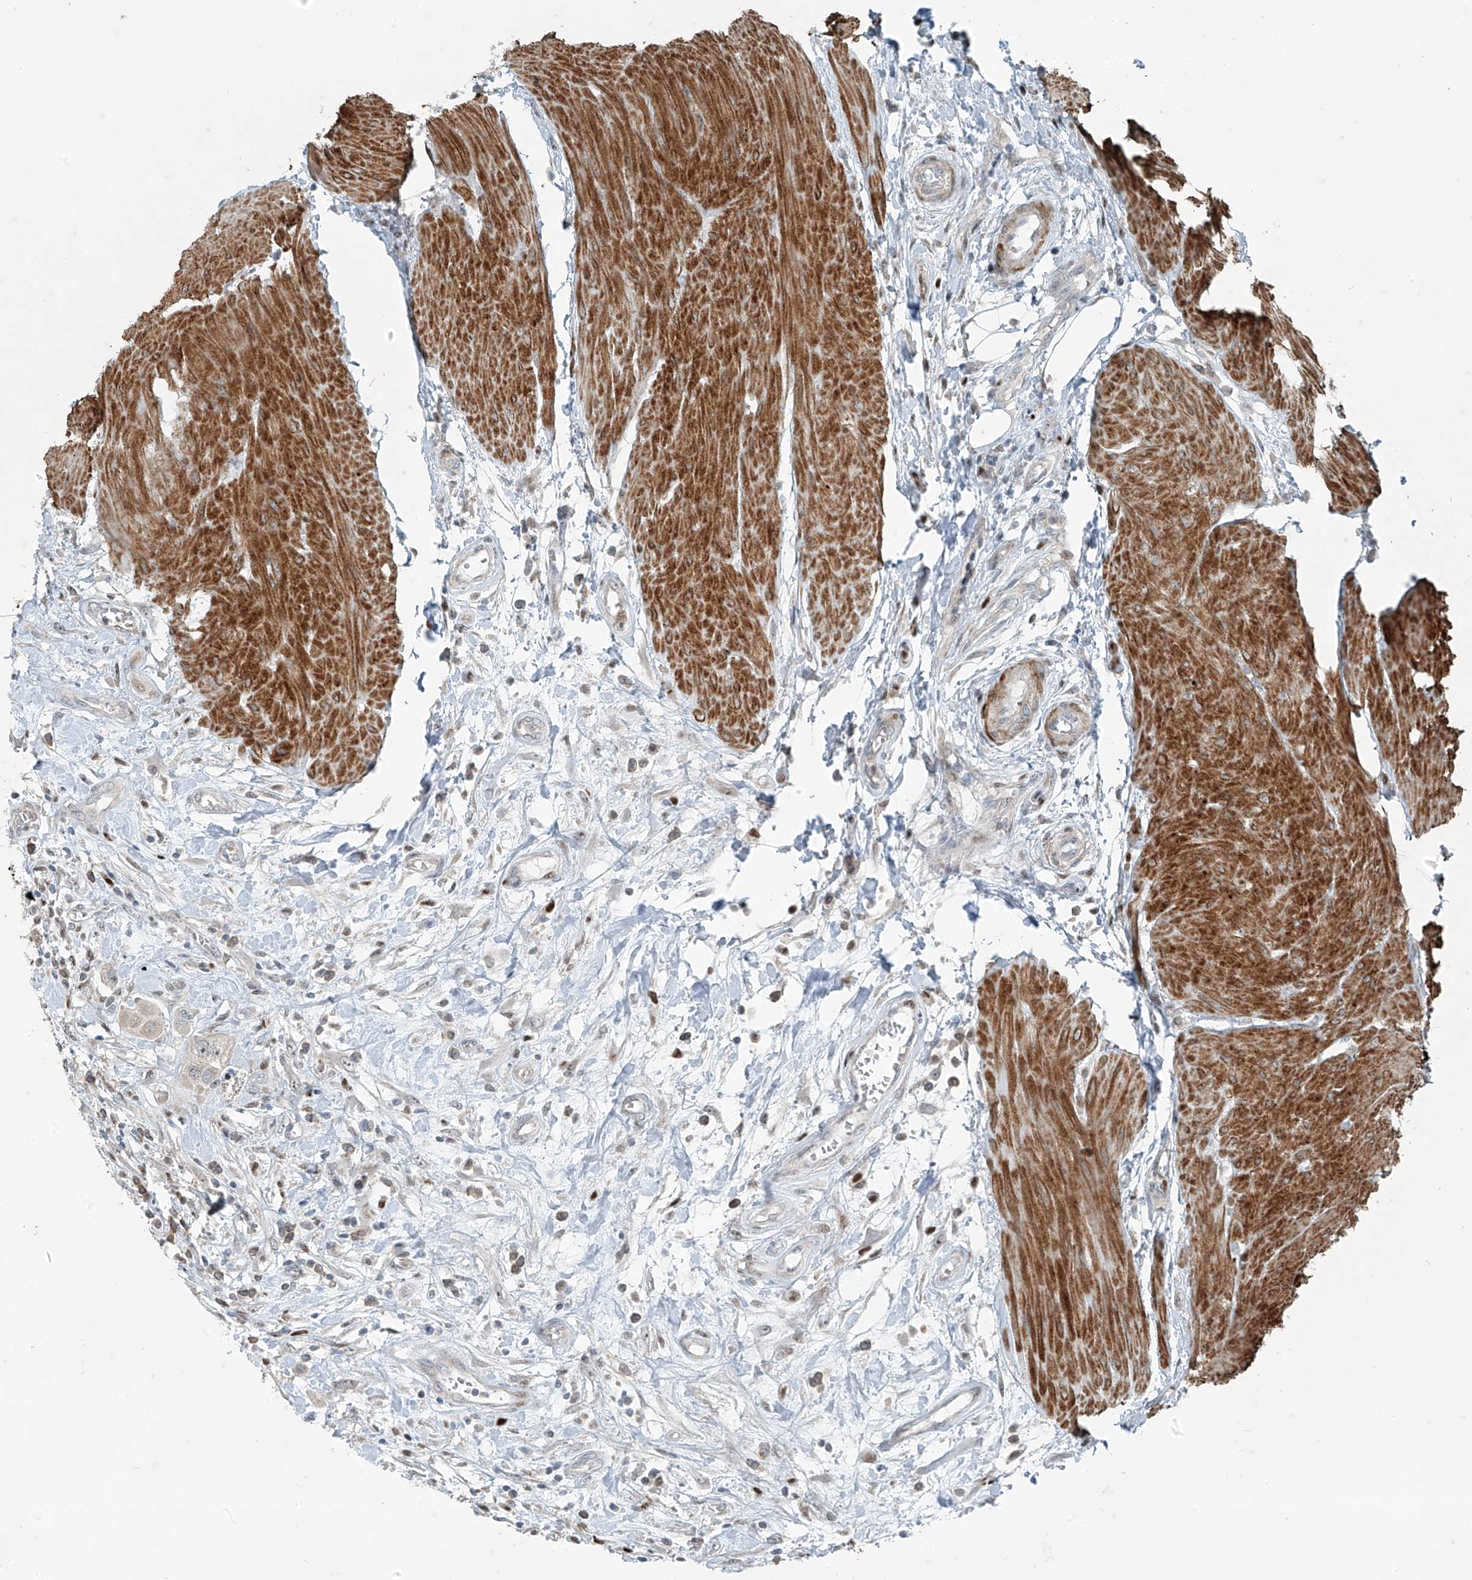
{"staining": {"intensity": "weak", "quantity": "<25%", "location": "nuclear"}, "tissue": "urothelial cancer", "cell_type": "Tumor cells", "image_type": "cancer", "snomed": [{"axis": "morphology", "description": "Urothelial carcinoma, High grade"}, {"axis": "topography", "description": "Urinary bladder"}], "caption": "Tumor cells are negative for protein expression in human high-grade urothelial carcinoma.", "gene": "PPCS", "patient": {"sex": "male", "age": 50}}